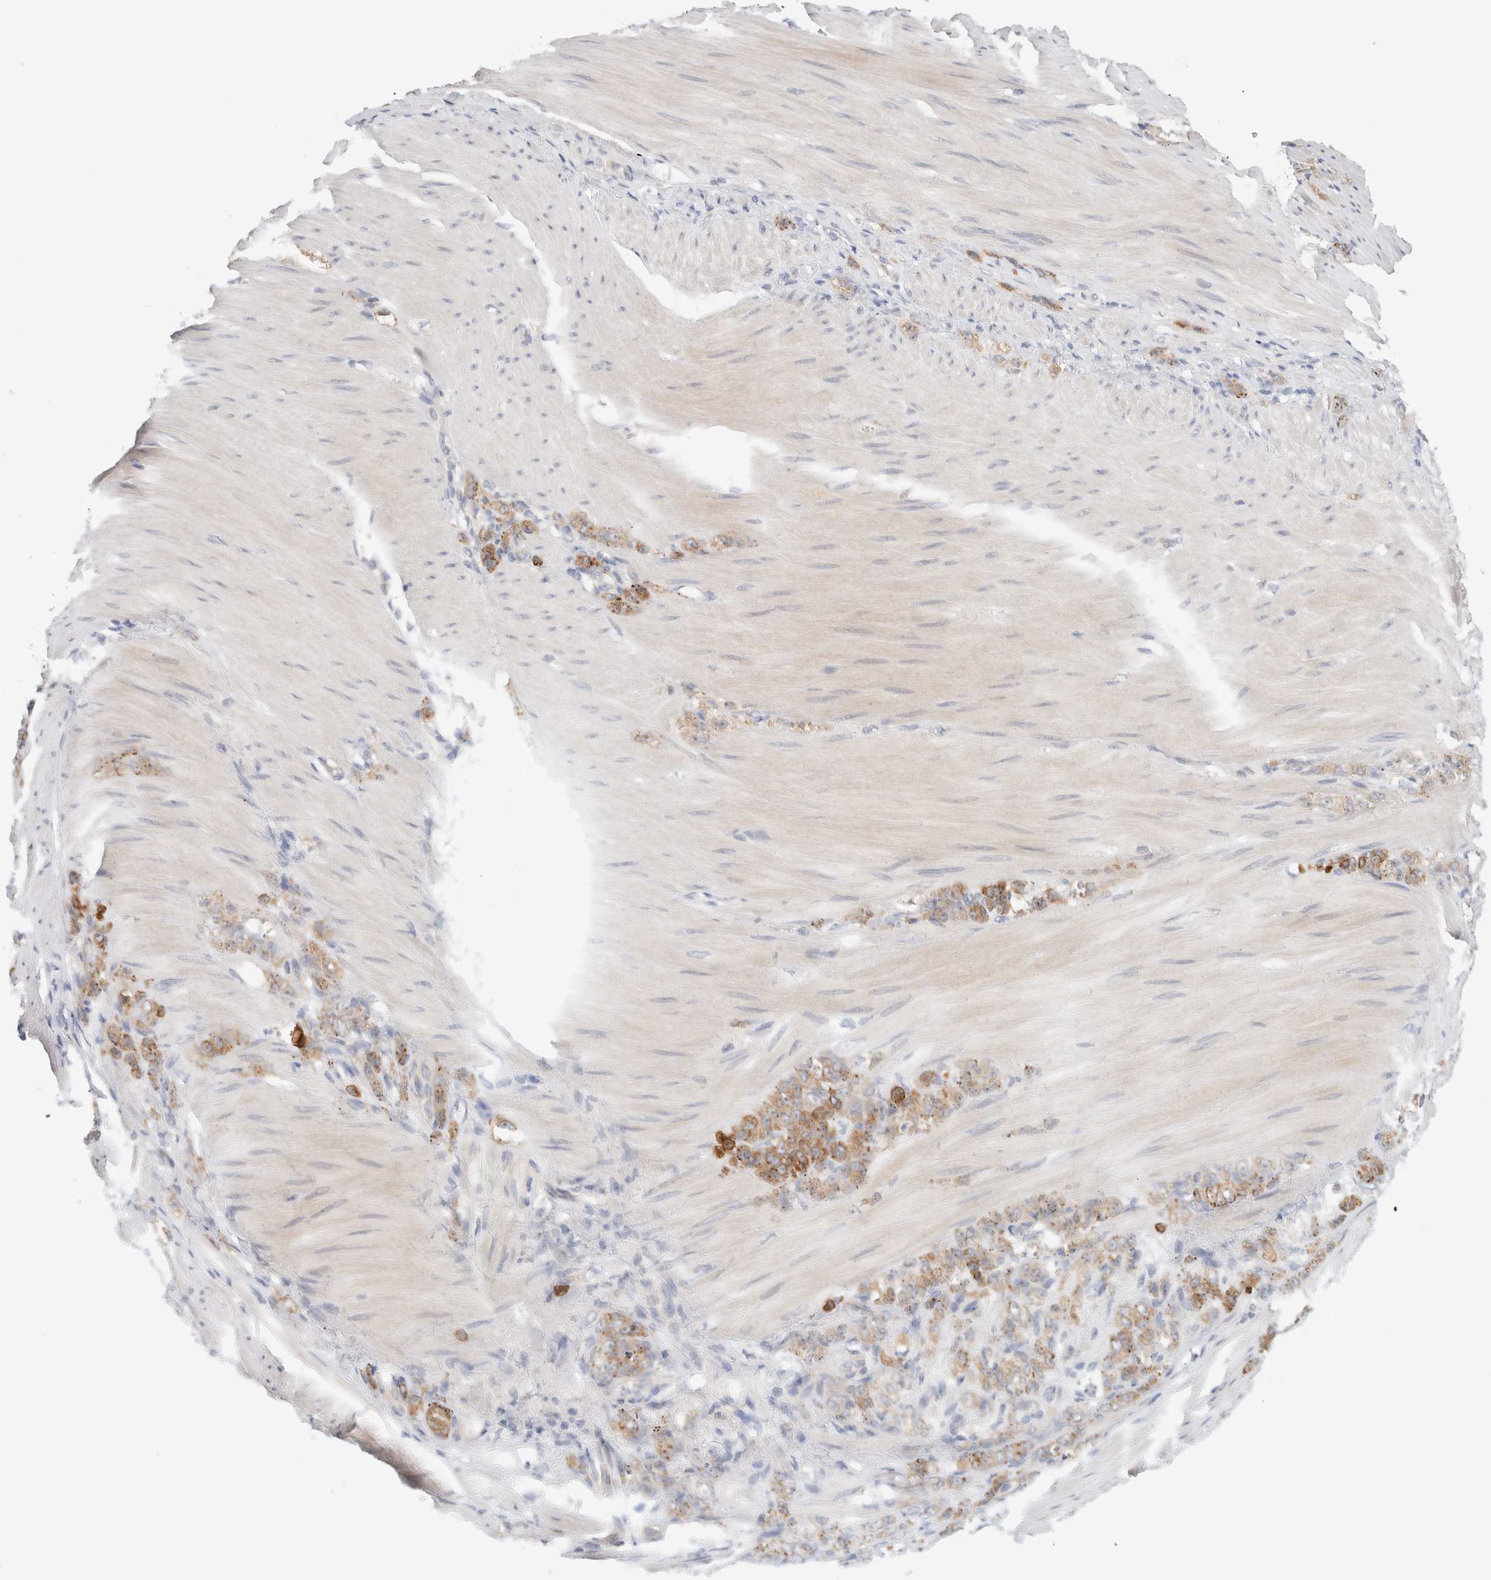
{"staining": {"intensity": "moderate", "quantity": ">75%", "location": "cytoplasmic/membranous"}, "tissue": "stomach cancer", "cell_type": "Tumor cells", "image_type": "cancer", "snomed": [{"axis": "morphology", "description": "Normal tissue, NOS"}, {"axis": "morphology", "description": "Adenocarcinoma, NOS"}, {"axis": "topography", "description": "Stomach"}], "caption": "Immunohistochemical staining of stomach cancer (adenocarcinoma) exhibits medium levels of moderate cytoplasmic/membranous protein expression in approximately >75% of tumor cells.", "gene": "SDR16C5", "patient": {"sex": "male", "age": 82}}